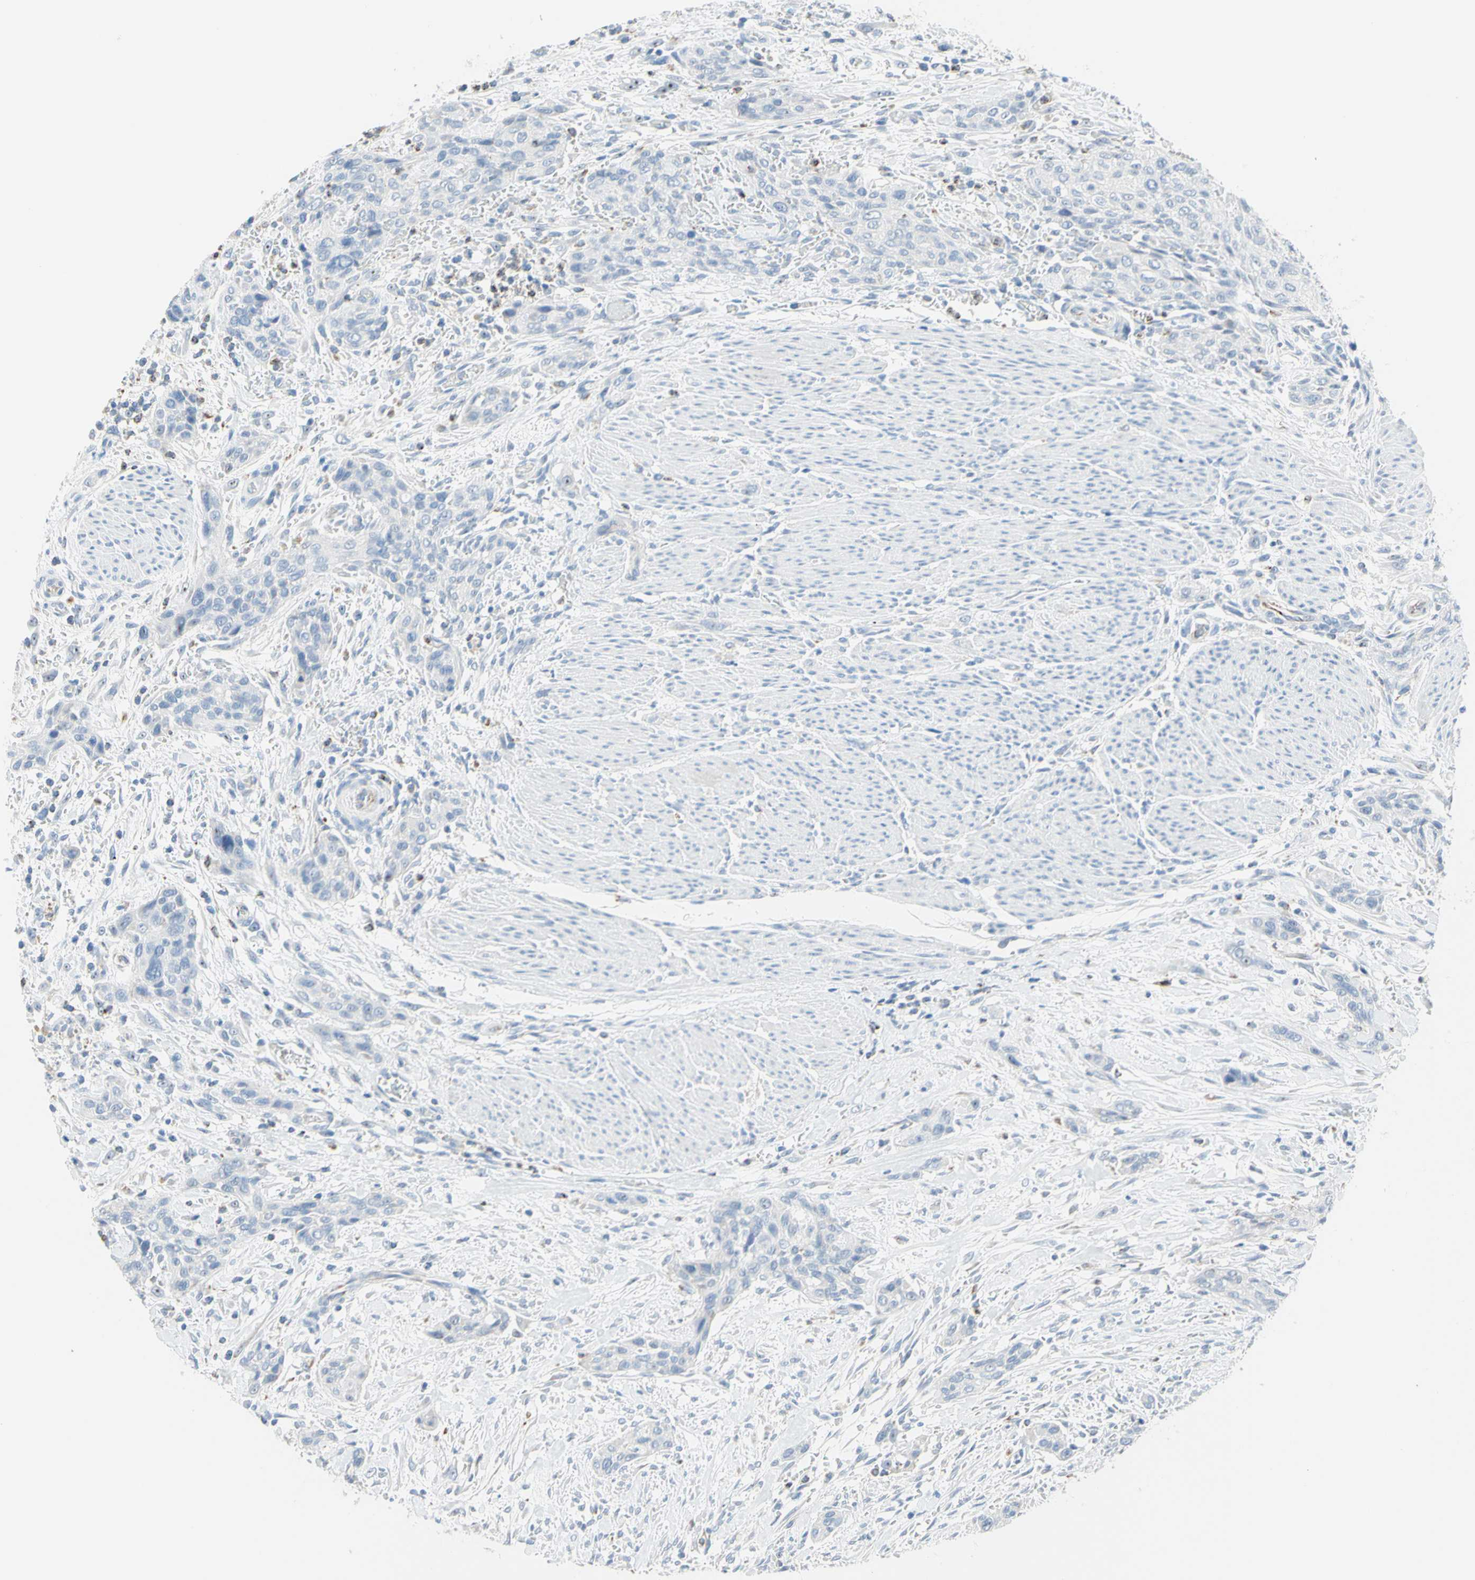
{"staining": {"intensity": "negative", "quantity": "none", "location": "none"}, "tissue": "urothelial cancer", "cell_type": "Tumor cells", "image_type": "cancer", "snomed": [{"axis": "morphology", "description": "Urothelial carcinoma, High grade"}, {"axis": "topography", "description": "Urinary bladder"}], "caption": "The micrograph exhibits no significant positivity in tumor cells of high-grade urothelial carcinoma.", "gene": "CYSLTR1", "patient": {"sex": "male", "age": 35}}